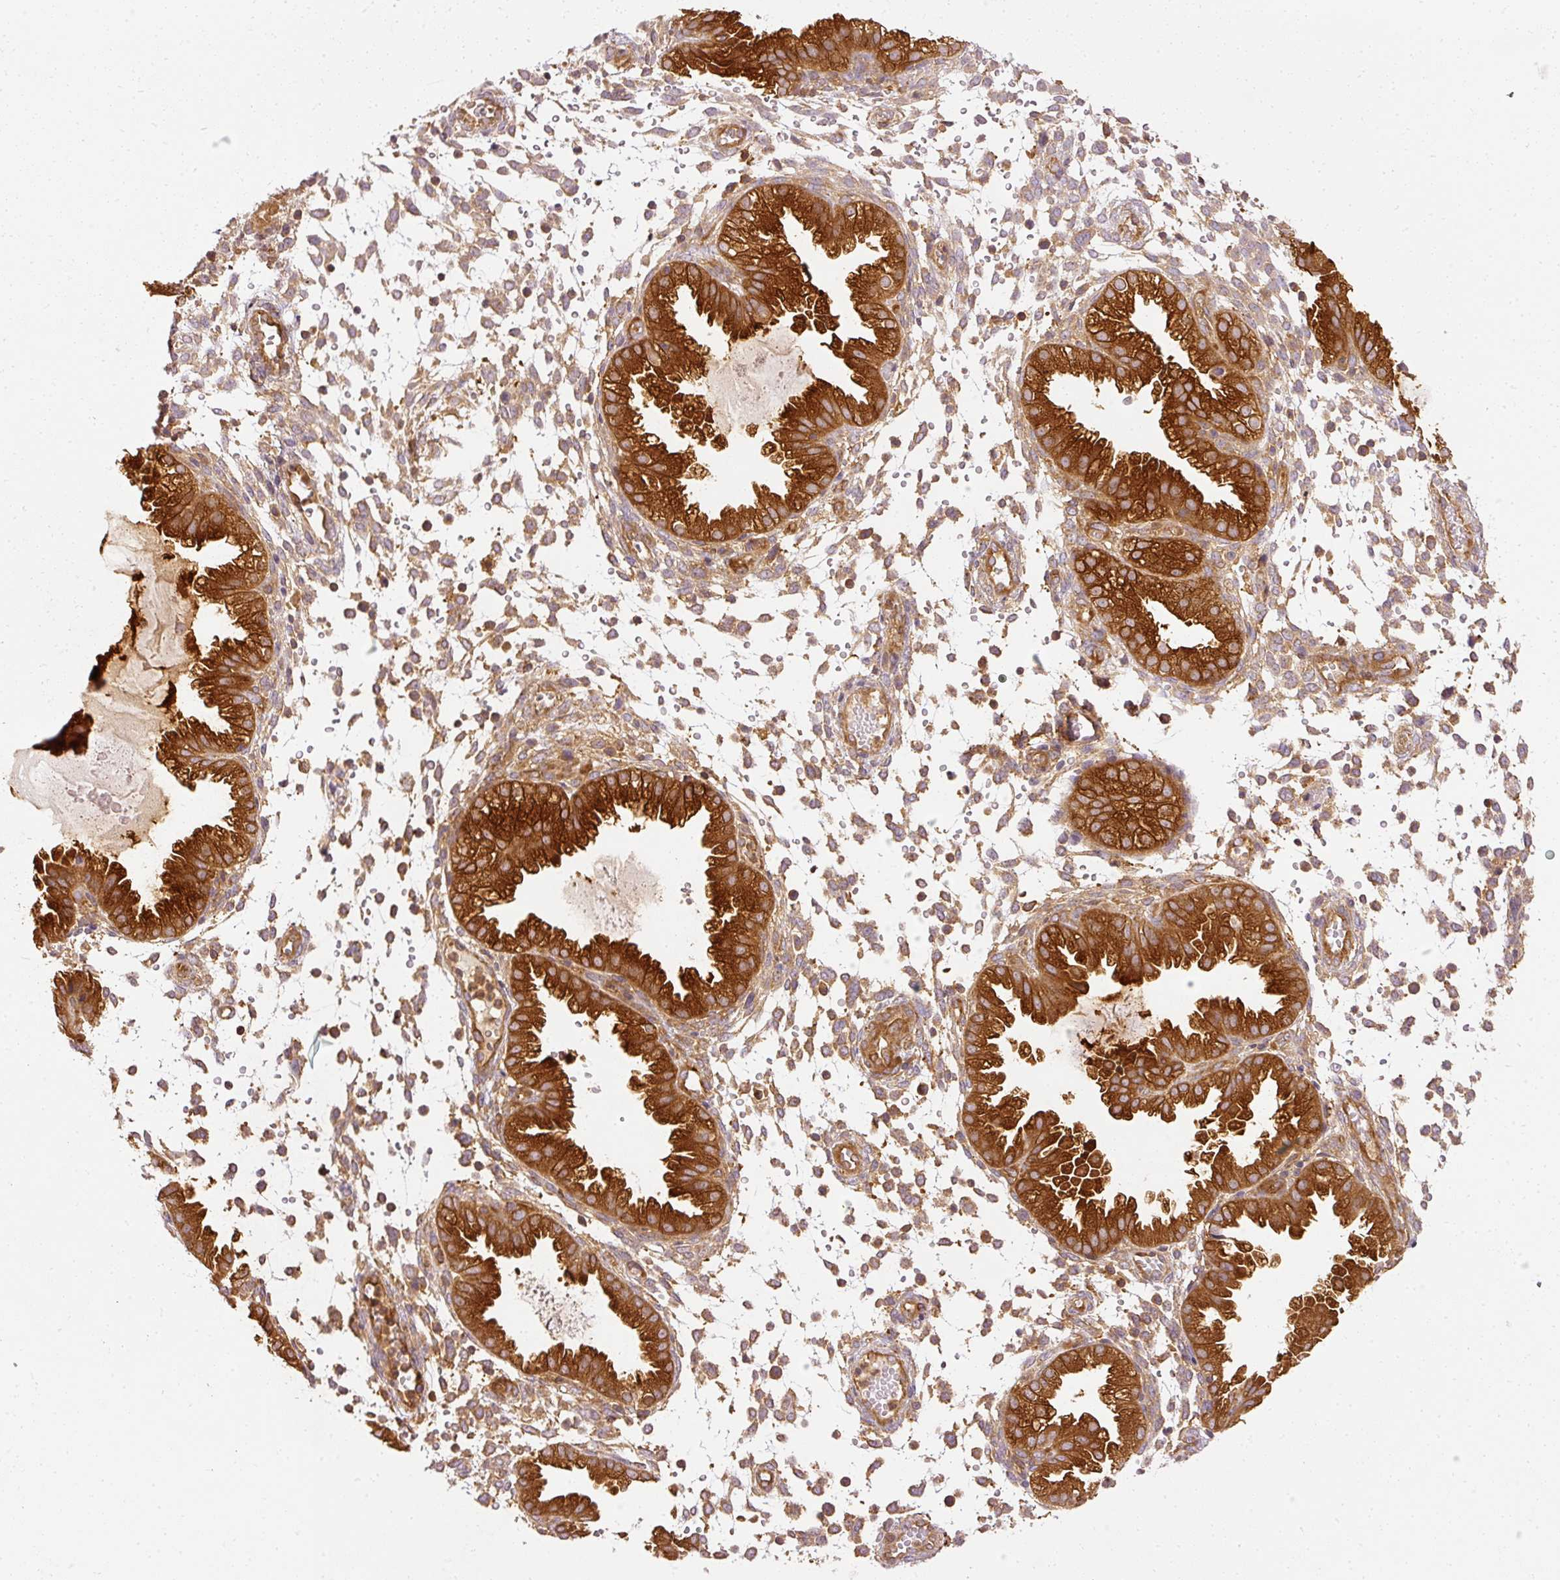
{"staining": {"intensity": "moderate", "quantity": "25%-75%", "location": "cytoplasmic/membranous"}, "tissue": "endometrium", "cell_type": "Cells in endometrial stroma", "image_type": "normal", "snomed": [{"axis": "morphology", "description": "Normal tissue, NOS"}, {"axis": "topography", "description": "Endometrium"}], "caption": "Endometrium stained for a protein (brown) displays moderate cytoplasmic/membranous positive positivity in about 25%-75% of cells in endometrial stroma.", "gene": "ARMH3", "patient": {"sex": "female", "age": 33}}